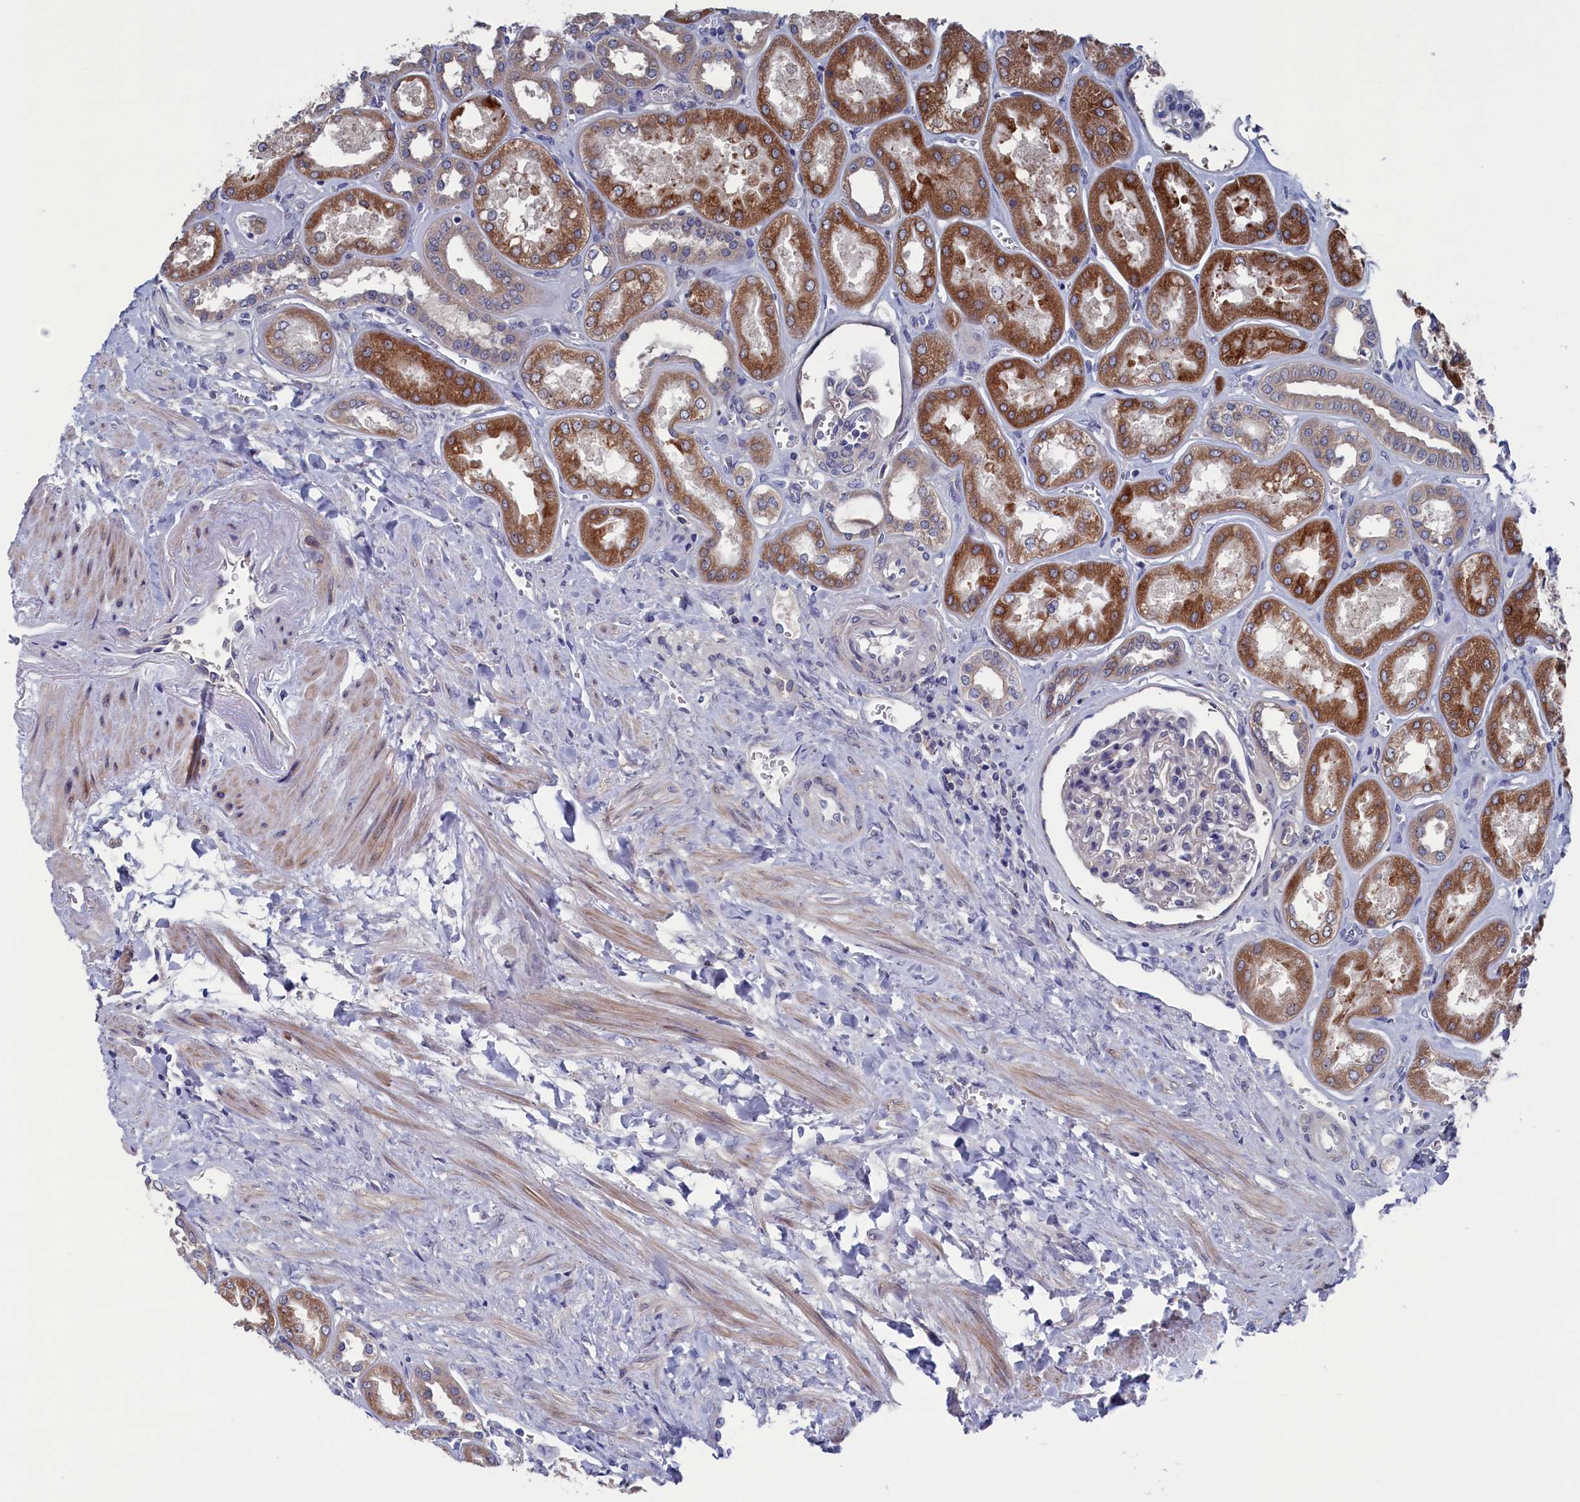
{"staining": {"intensity": "weak", "quantity": "25%-75%", "location": "cytoplasmic/membranous"}, "tissue": "kidney", "cell_type": "Cells in glomeruli", "image_type": "normal", "snomed": [{"axis": "morphology", "description": "Normal tissue, NOS"}, {"axis": "morphology", "description": "Adenocarcinoma, NOS"}, {"axis": "topography", "description": "Kidney"}], "caption": "Immunohistochemistry image of unremarkable kidney: kidney stained using immunohistochemistry (IHC) exhibits low levels of weak protein expression localized specifically in the cytoplasmic/membranous of cells in glomeruli, appearing as a cytoplasmic/membranous brown color.", "gene": "SPATA13", "patient": {"sex": "female", "age": 68}}